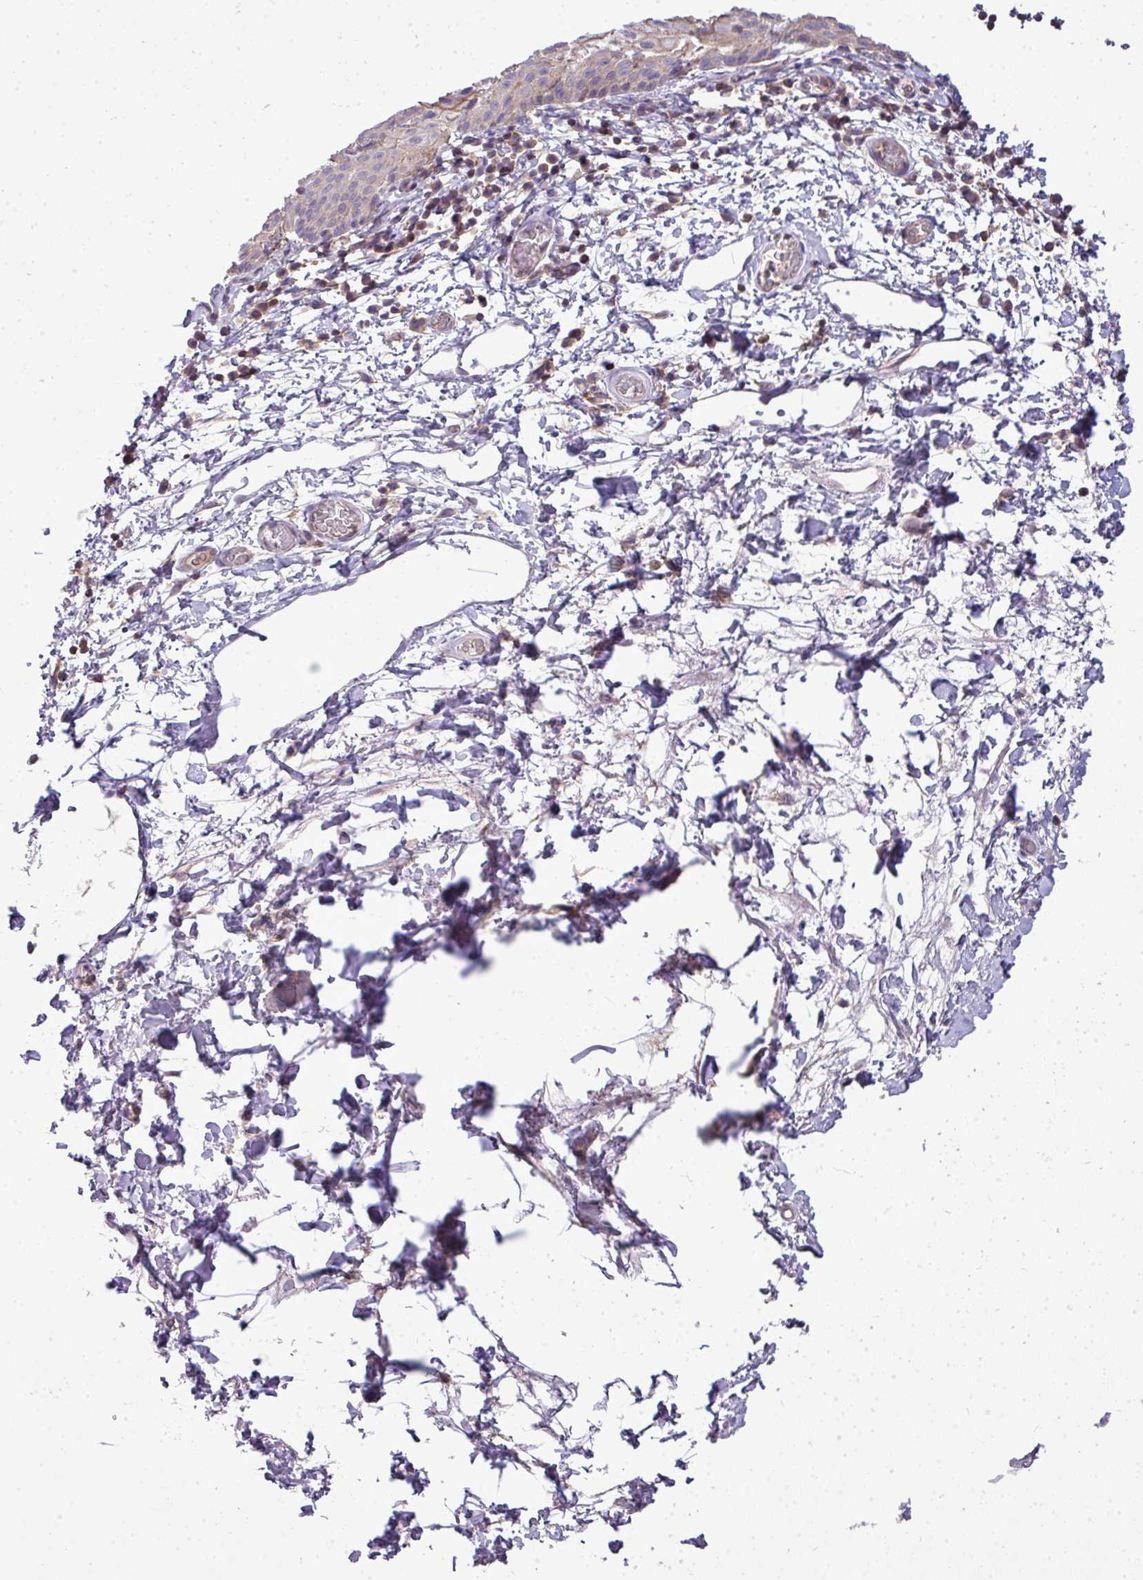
{"staining": {"intensity": "weak", "quantity": "25%-75%", "location": "cytoplasmic/membranous"}, "tissue": "skin", "cell_type": "Epidermal cells", "image_type": "normal", "snomed": [{"axis": "morphology", "description": "Normal tissue, NOS"}, {"axis": "morphology", "description": "Hemorrhoids"}, {"axis": "morphology", "description": "Inflammation, NOS"}, {"axis": "topography", "description": "Anal"}], "caption": "A high-resolution image shows IHC staining of normal skin, which displays weak cytoplasmic/membranous expression in about 25%-75% of epidermal cells. Using DAB (3,3'-diaminobenzidine) (brown) and hematoxylin (blue) stains, captured at high magnification using brightfield microscopy.", "gene": "STAT5A", "patient": {"sex": "male", "age": 60}}